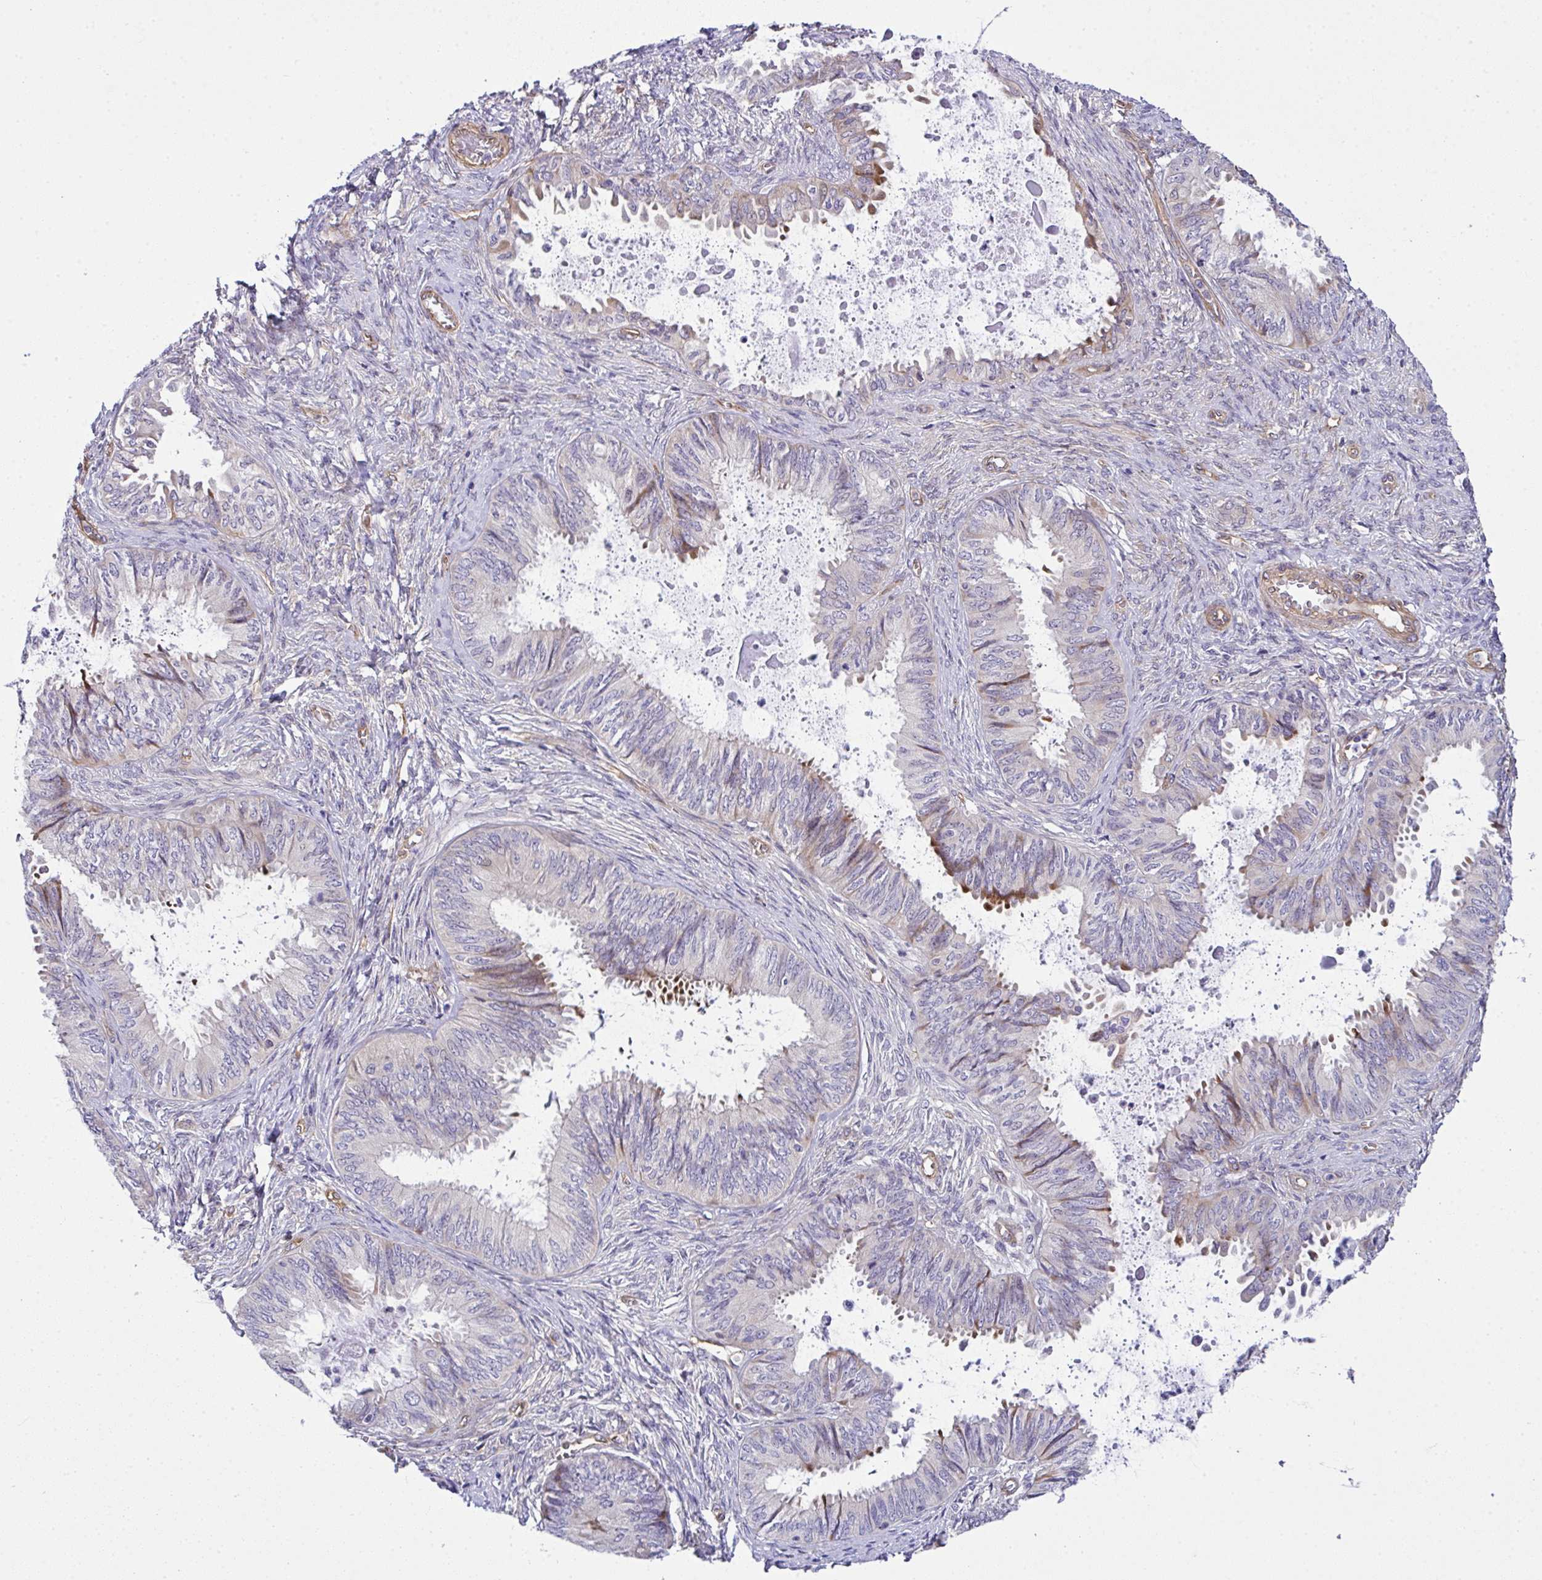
{"staining": {"intensity": "negative", "quantity": "none", "location": "none"}, "tissue": "ovarian cancer", "cell_type": "Tumor cells", "image_type": "cancer", "snomed": [{"axis": "morphology", "description": "Carcinoma, endometroid"}, {"axis": "topography", "description": "Ovary"}], "caption": "This is an immunohistochemistry micrograph of ovarian cancer. There is no staining in tumor cells.", "gene": "RSKR", "patient": {"sex": "female", "age": 70}}